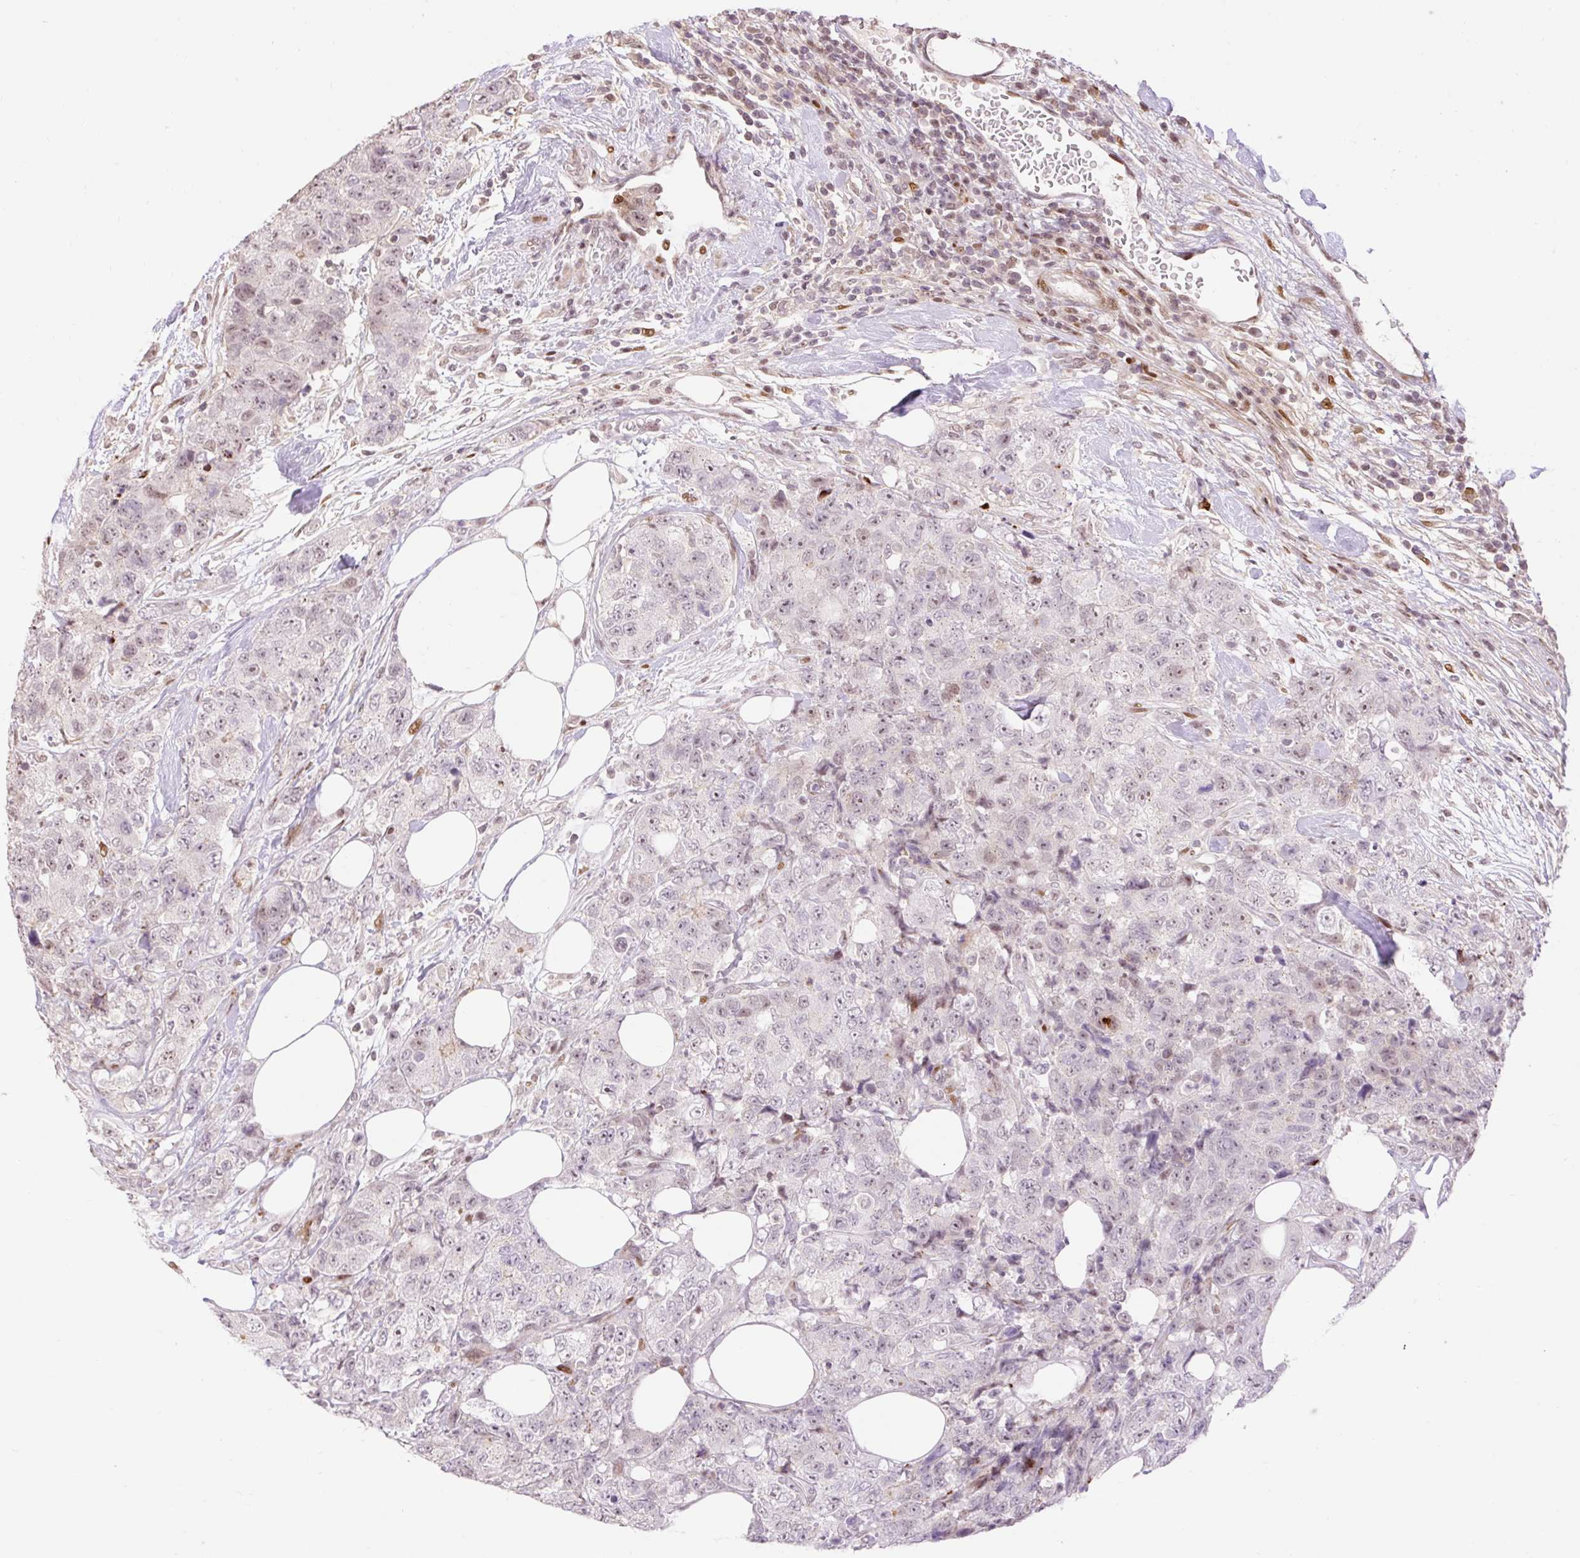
{"staining": {"intensity": "weak", "quantity": "25%-75%", "location": "nuclear"}, "tissue": "urothelial cancer", "cell_type": "Tumor cells", "image_type": "cancer", "snomed": [{"axis": "morphology", "description": "Urothelial carcinoma, High grade"}, {"axis": "topography", "description": "Urinary bladder"}], "caption": "Tumor cells demonstrate weak nuclear expression in approximately 25%-75% of cells in high-grade urothelial carcinoma.", "gene": "RIPPLY3", "patient": {"sex": "female", "age": 78}}